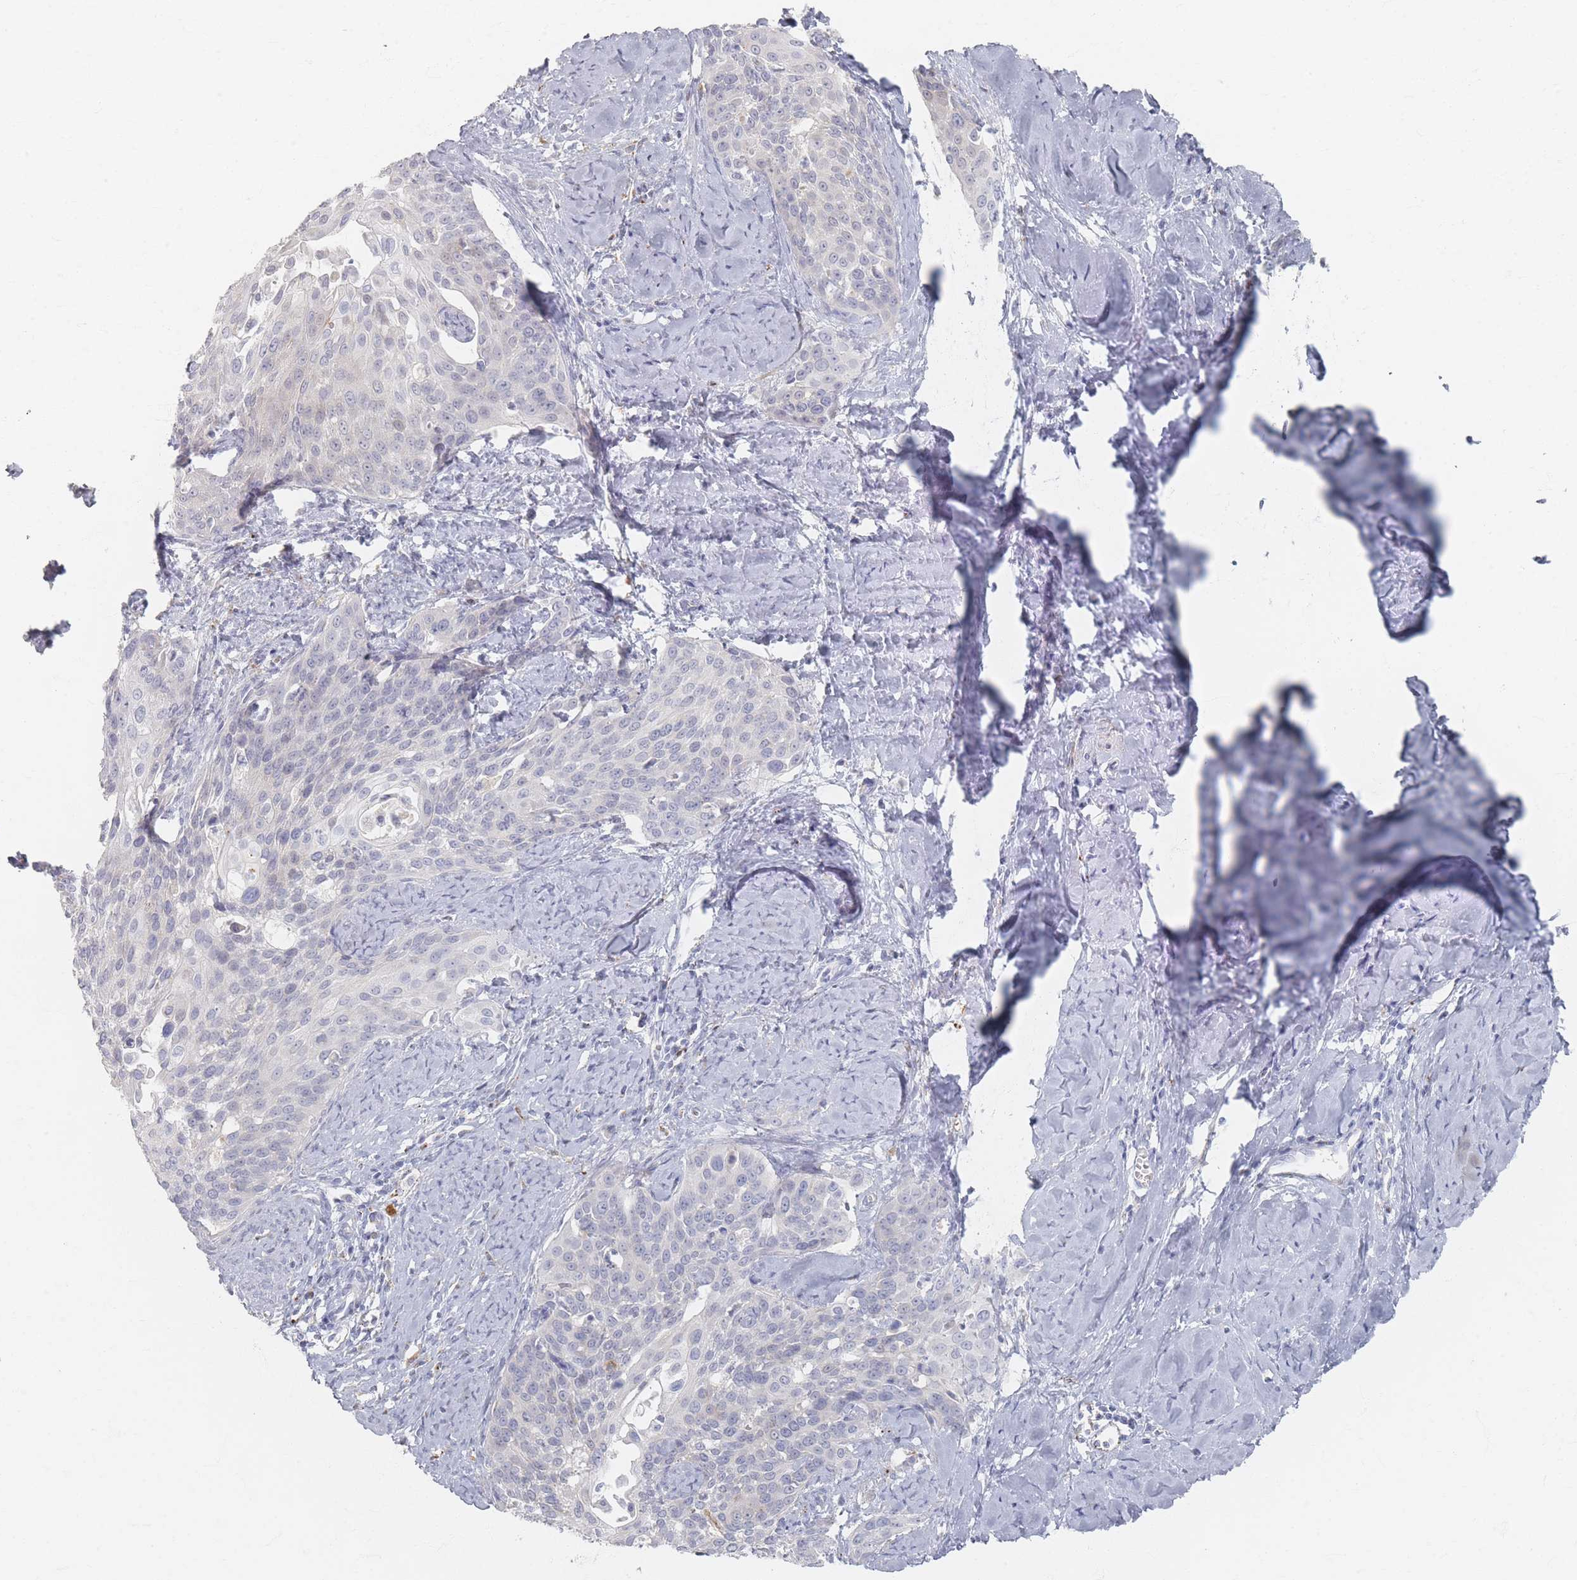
{"staining": {"intensity": "negative", "quantity": "none", "location": "none"}, "tissue": "cervical cancer", "cell_type": "Tumor cells", "image_type": "cancer", "snomed": [{"axis": "morphology", "description": "Squamous cell carcinoma, NOS"}, {"axis": "topography", "description": "Cervix"}], "caption": "Immunohistochemical staining of squamous cell carcinoma (cervical) shows no significant staining in tumor cells.", "gene": "SLC2A11", "patient": {"sex": "female", "age": 44}}